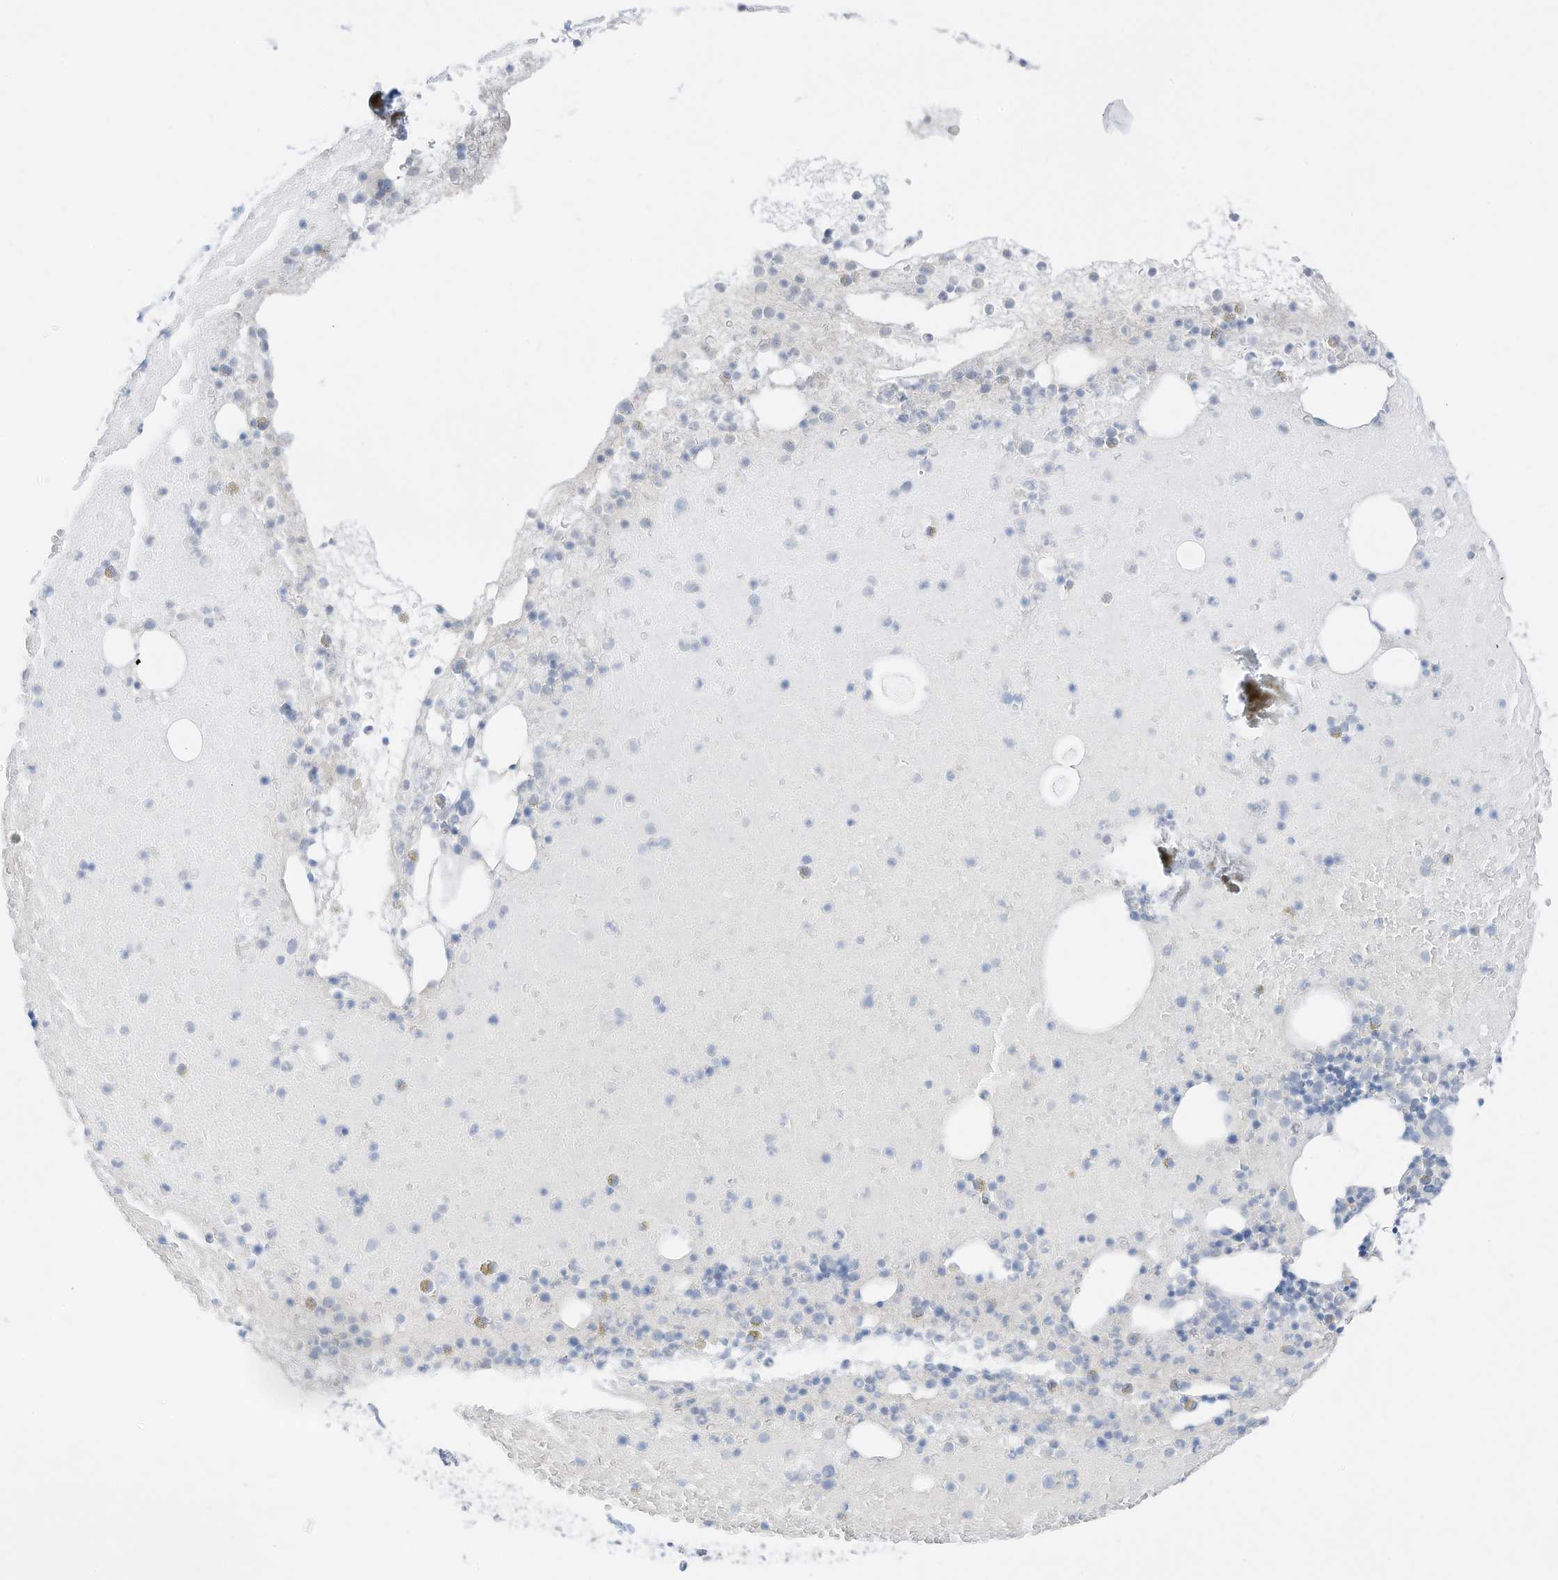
{"staining": {"intensity": "negative", "quantity": "none", "location": "none"}, "tissue": "bone marrow", "cell_type": "Hematopoietic cells", "image_type": "normal", "snomed": [{"axis": "morphology", "description": "Normal tissue, NOS"}, {"axis": "topography", "description": "Bone marrow"}], "caption": "A high-resolution micrograph shows immunohistochemistry staining of benign bone marrow, which shows no significant positivity in hematopoietic cells. (Brightfield microscopy of DAB (3,3'-diaminobenzidine) immunohistochemistry at high magnification).", "gene": "C11orf87", "patient": {"sex": "male", "age": 47}}